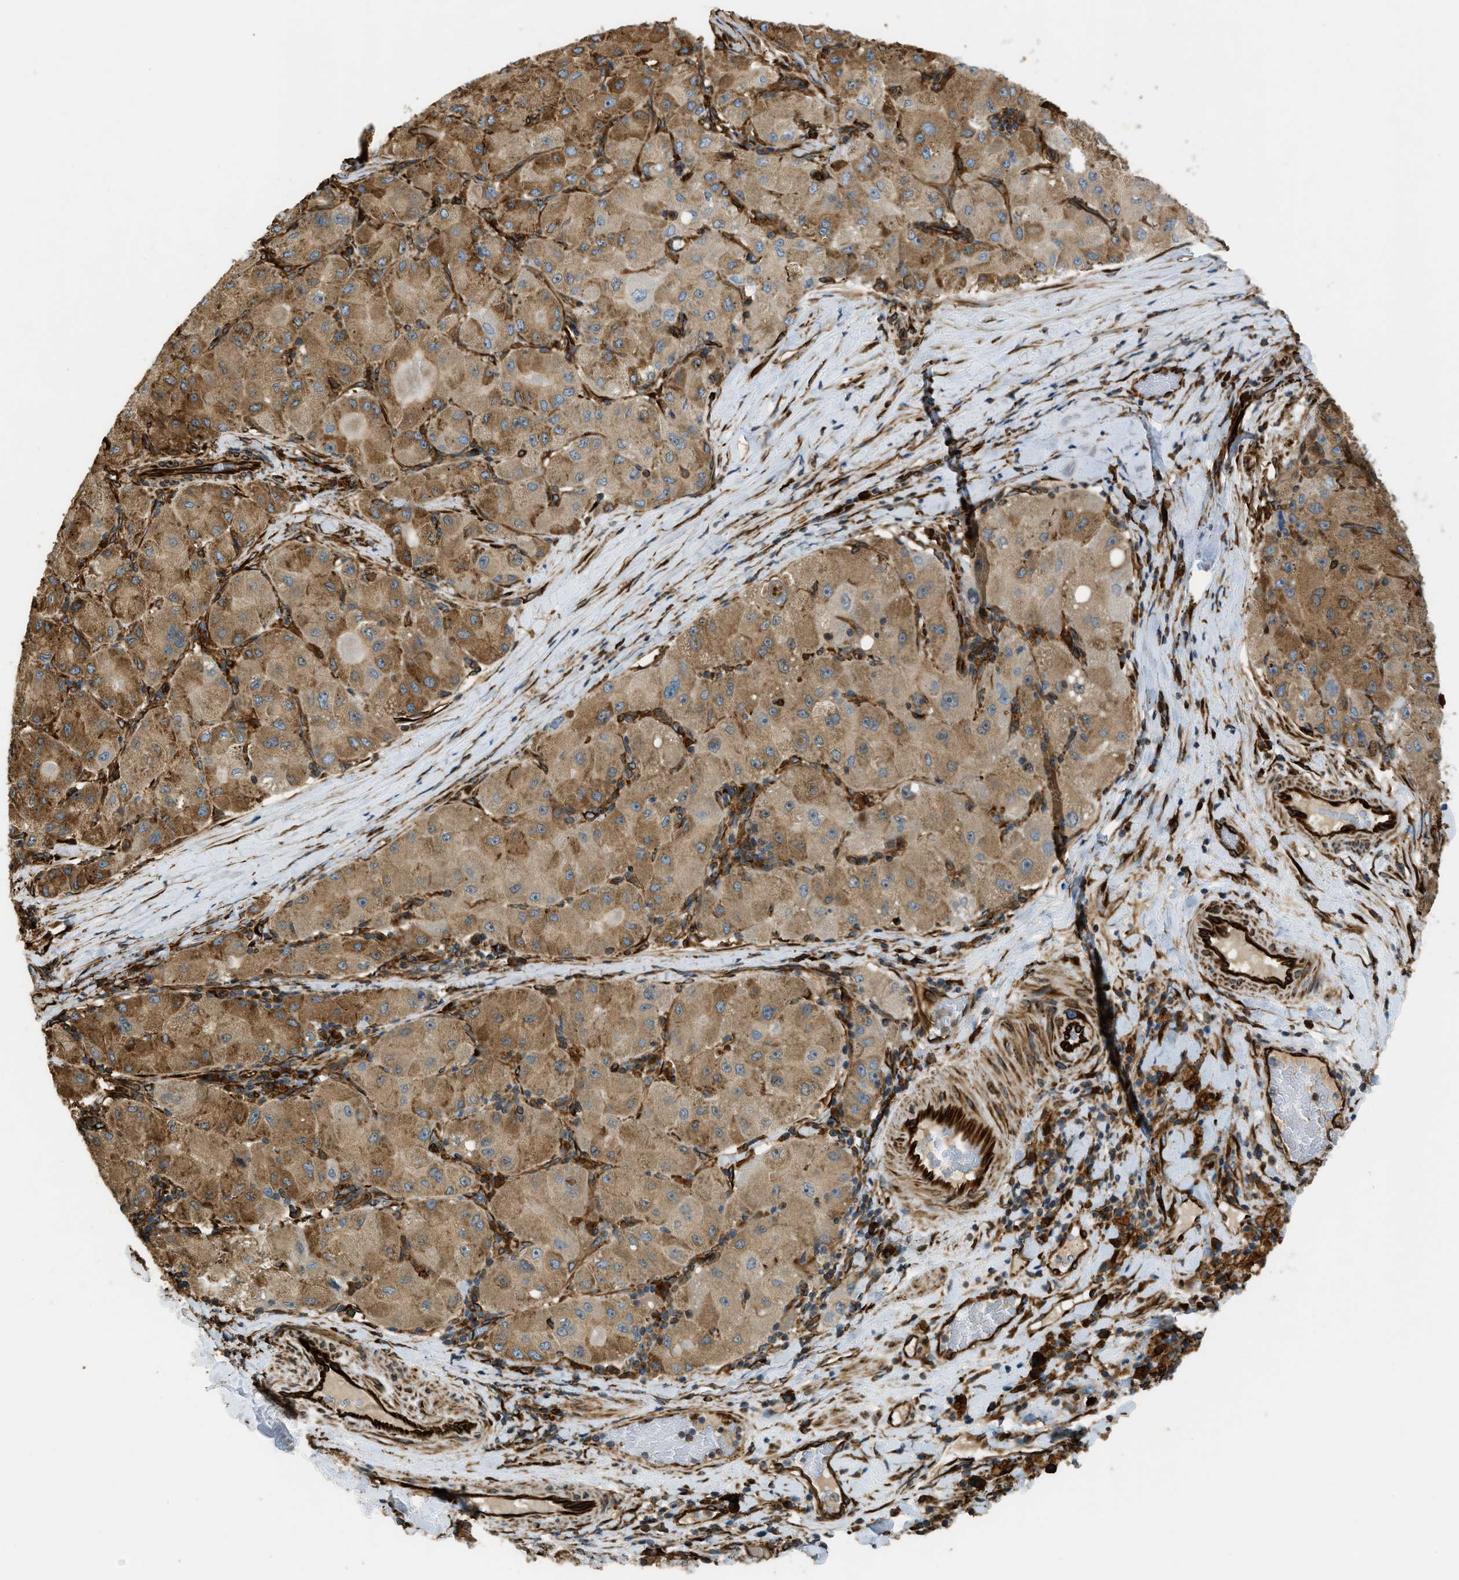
{"staining": {"intensity": "moderate", "quantity": ">75%", "location": "cytoplasmic/membranous"}, "tissue": "liver cancer", "cell_type": "Tumor cells", "image_type": "cancer", "snomed": [{"axis": "morphology", "description": "Carcinoma, Hepatocellular, NOS"}, {"axis": "topography", "description": "Liver"}], "caption": "Moderate cytoplasmic/membranous expression for a protein is present in approximately >75% of tumor cells of hepatocellular carcinoma (liver) using IHC.", "gene": "BEX3", "patient": {"sex": "male", "age": 80}}